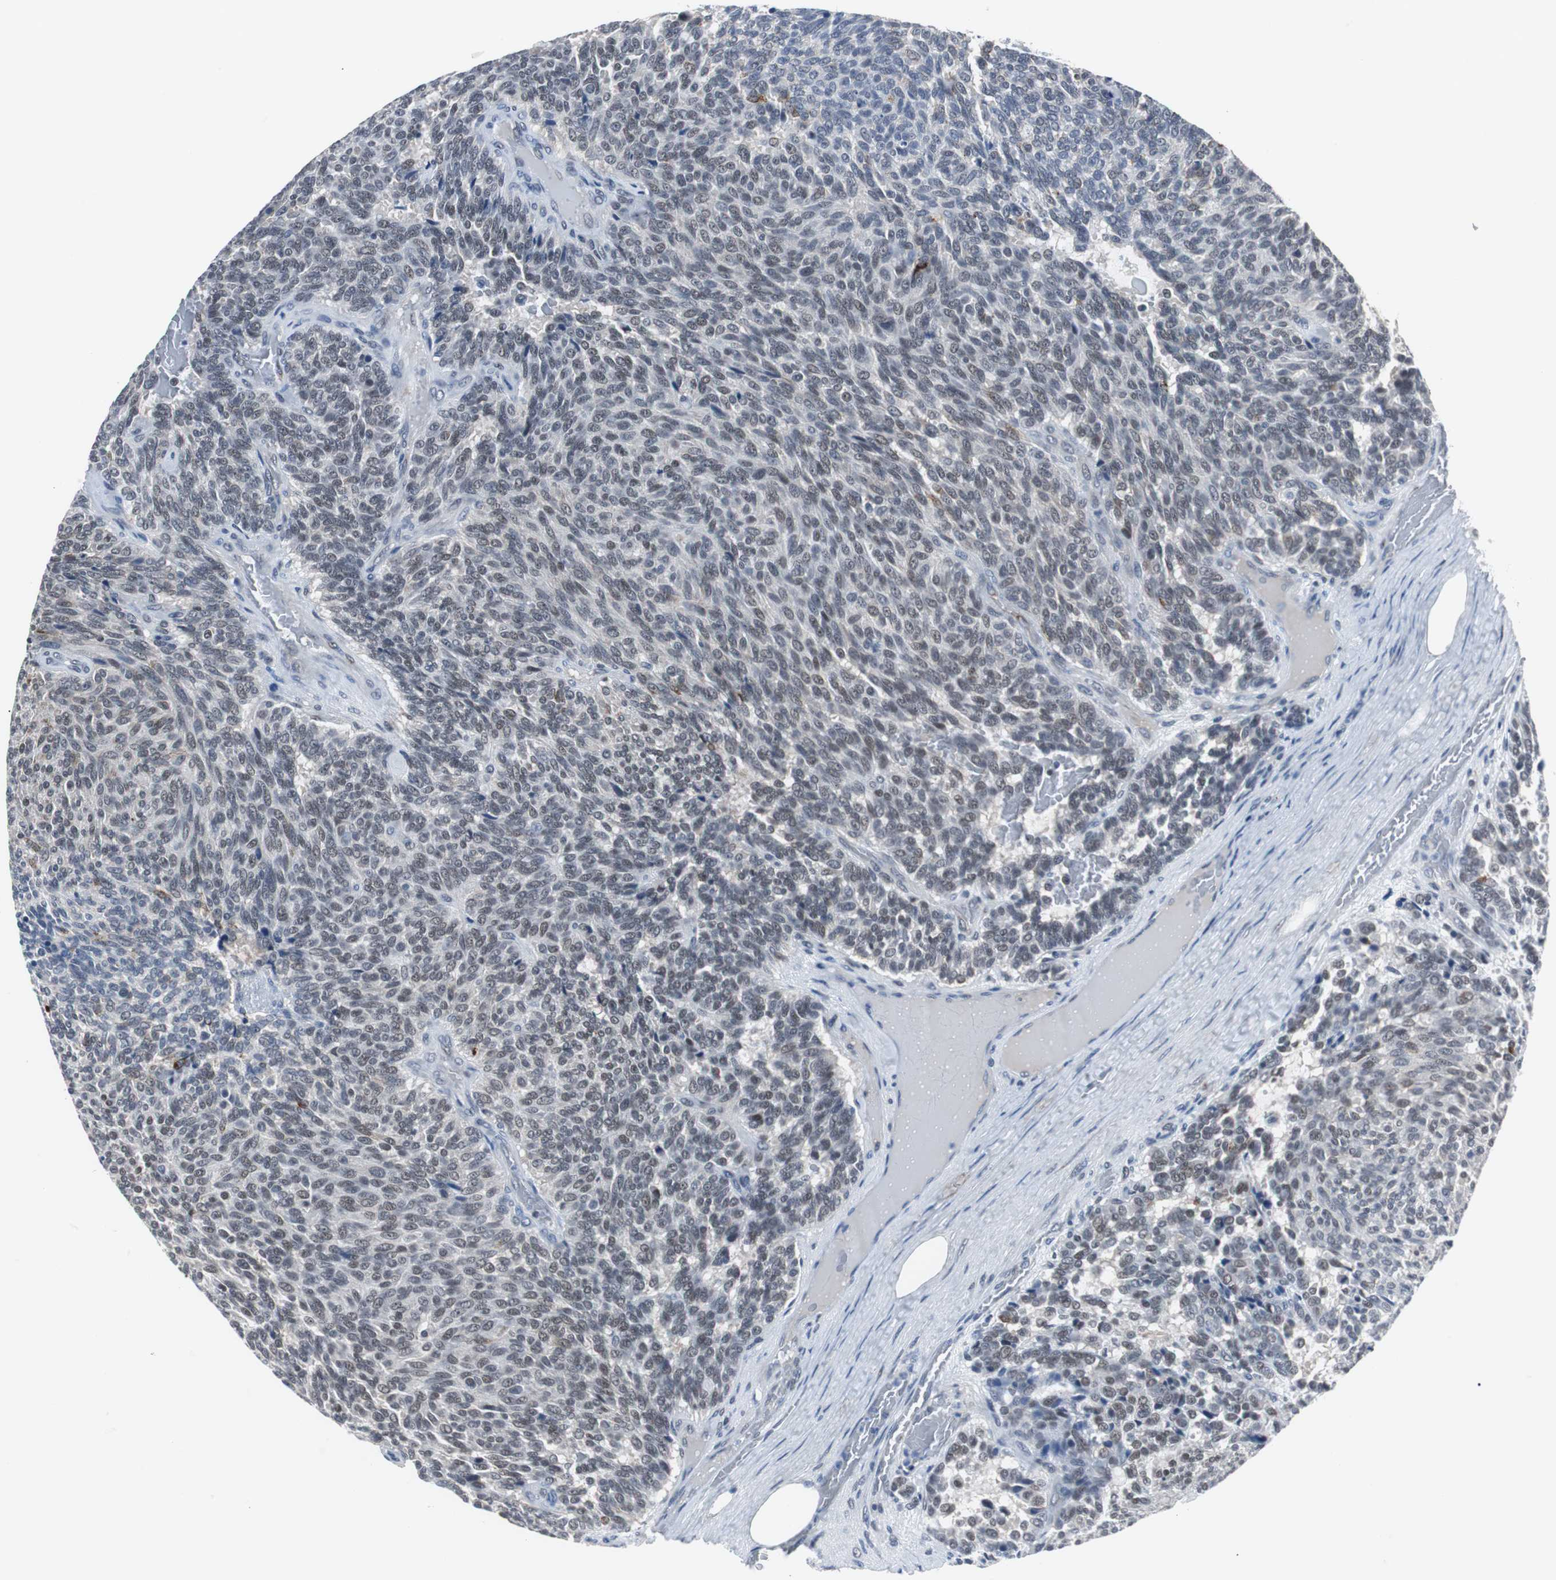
{"staining": {"intensity": "weak", "quantity": "<25%", "location": "nuclear"}, "tissue": "carcinoid", "cell_type": "Tumor cells", "image_type": "cancer", "snomed": [{"axis": "morphology", "description": "Carcinoid, malignant, NOS"}, {"axis": "topography", "description": "Pancreas"}], "caption": "This is an immunohistochemistry (IHC) photomicrograph of human carcinoid. There is no positivity in tumor cells.", "gene": "ZHX2", "patient": {"sex": "female", "age": 54}}